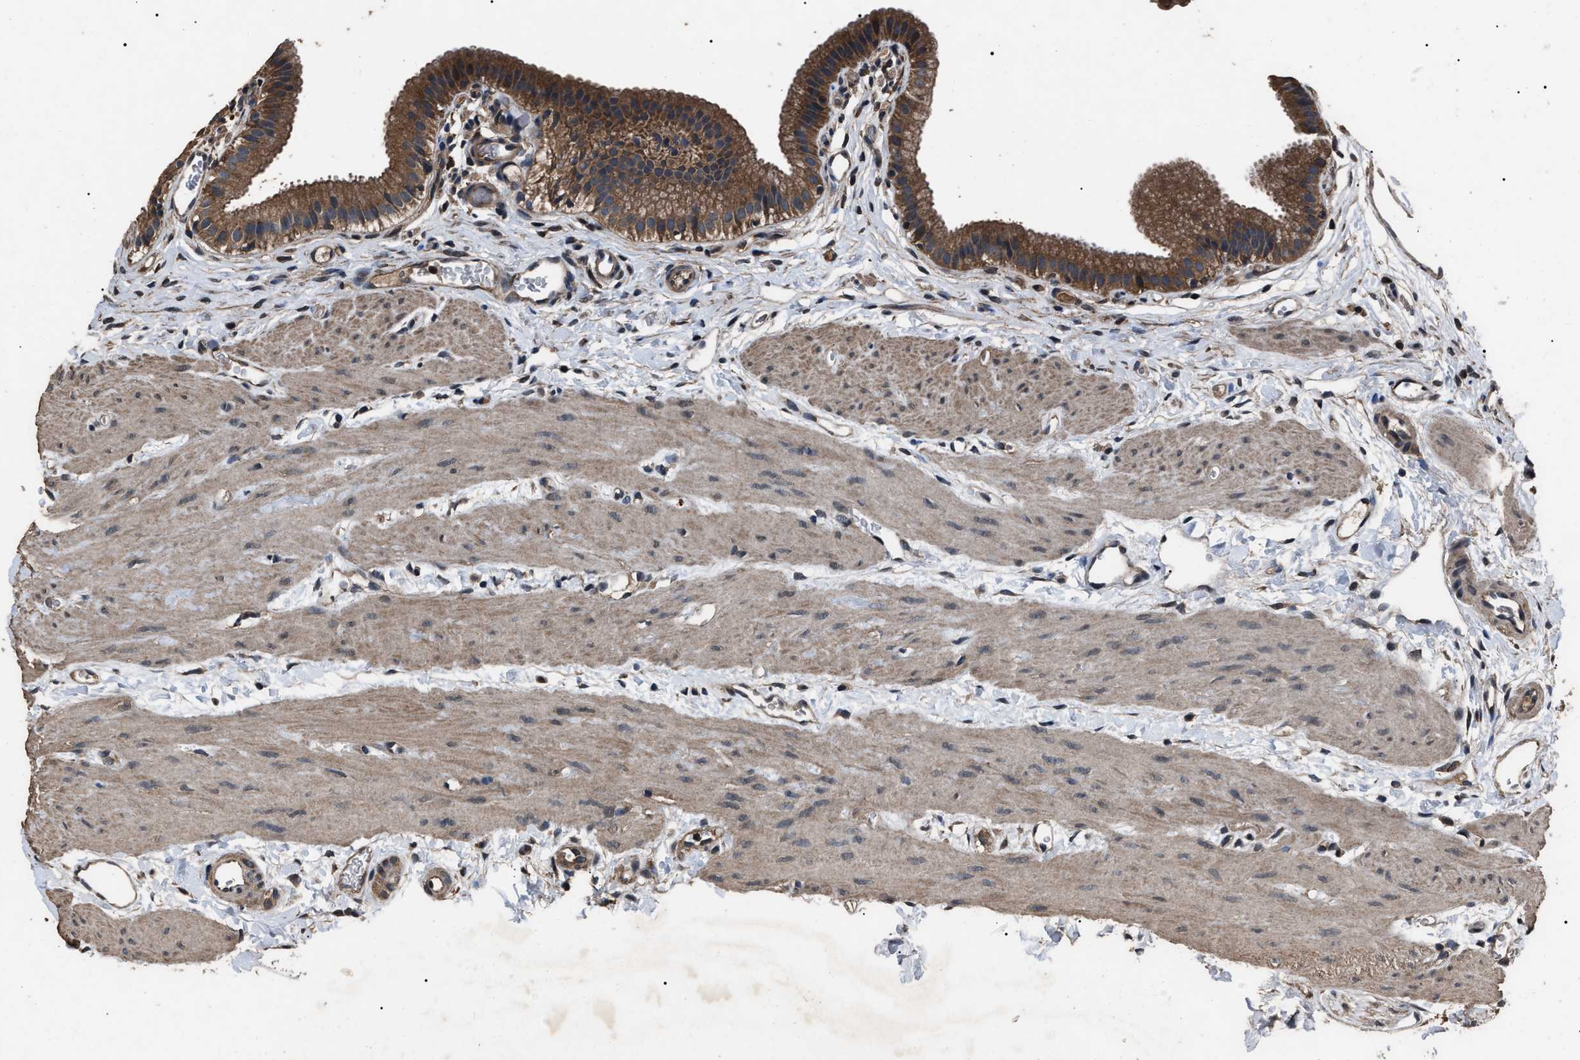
{"staining": {"intensity": "moderate", "quantity": ">75%", "location": "cytoplasmic/membranous"}, "tissue": "gallbladder", "cell_type": "Glandular cells", "image_type": "normal", "snomed": [{"axis": "morphology", "description": "Normal tissue, NOS"}, {"axis": "topography", "description": "Gallbladder"}], "caption": "Moderate cytoplasmic/membranous staining for a protein is present in approximately >75% of glandular cells of unremarkable gallbladder using immunohistochemistry.", "gene": "RNF216", "patient": {"sex": "female", "age": 26}}